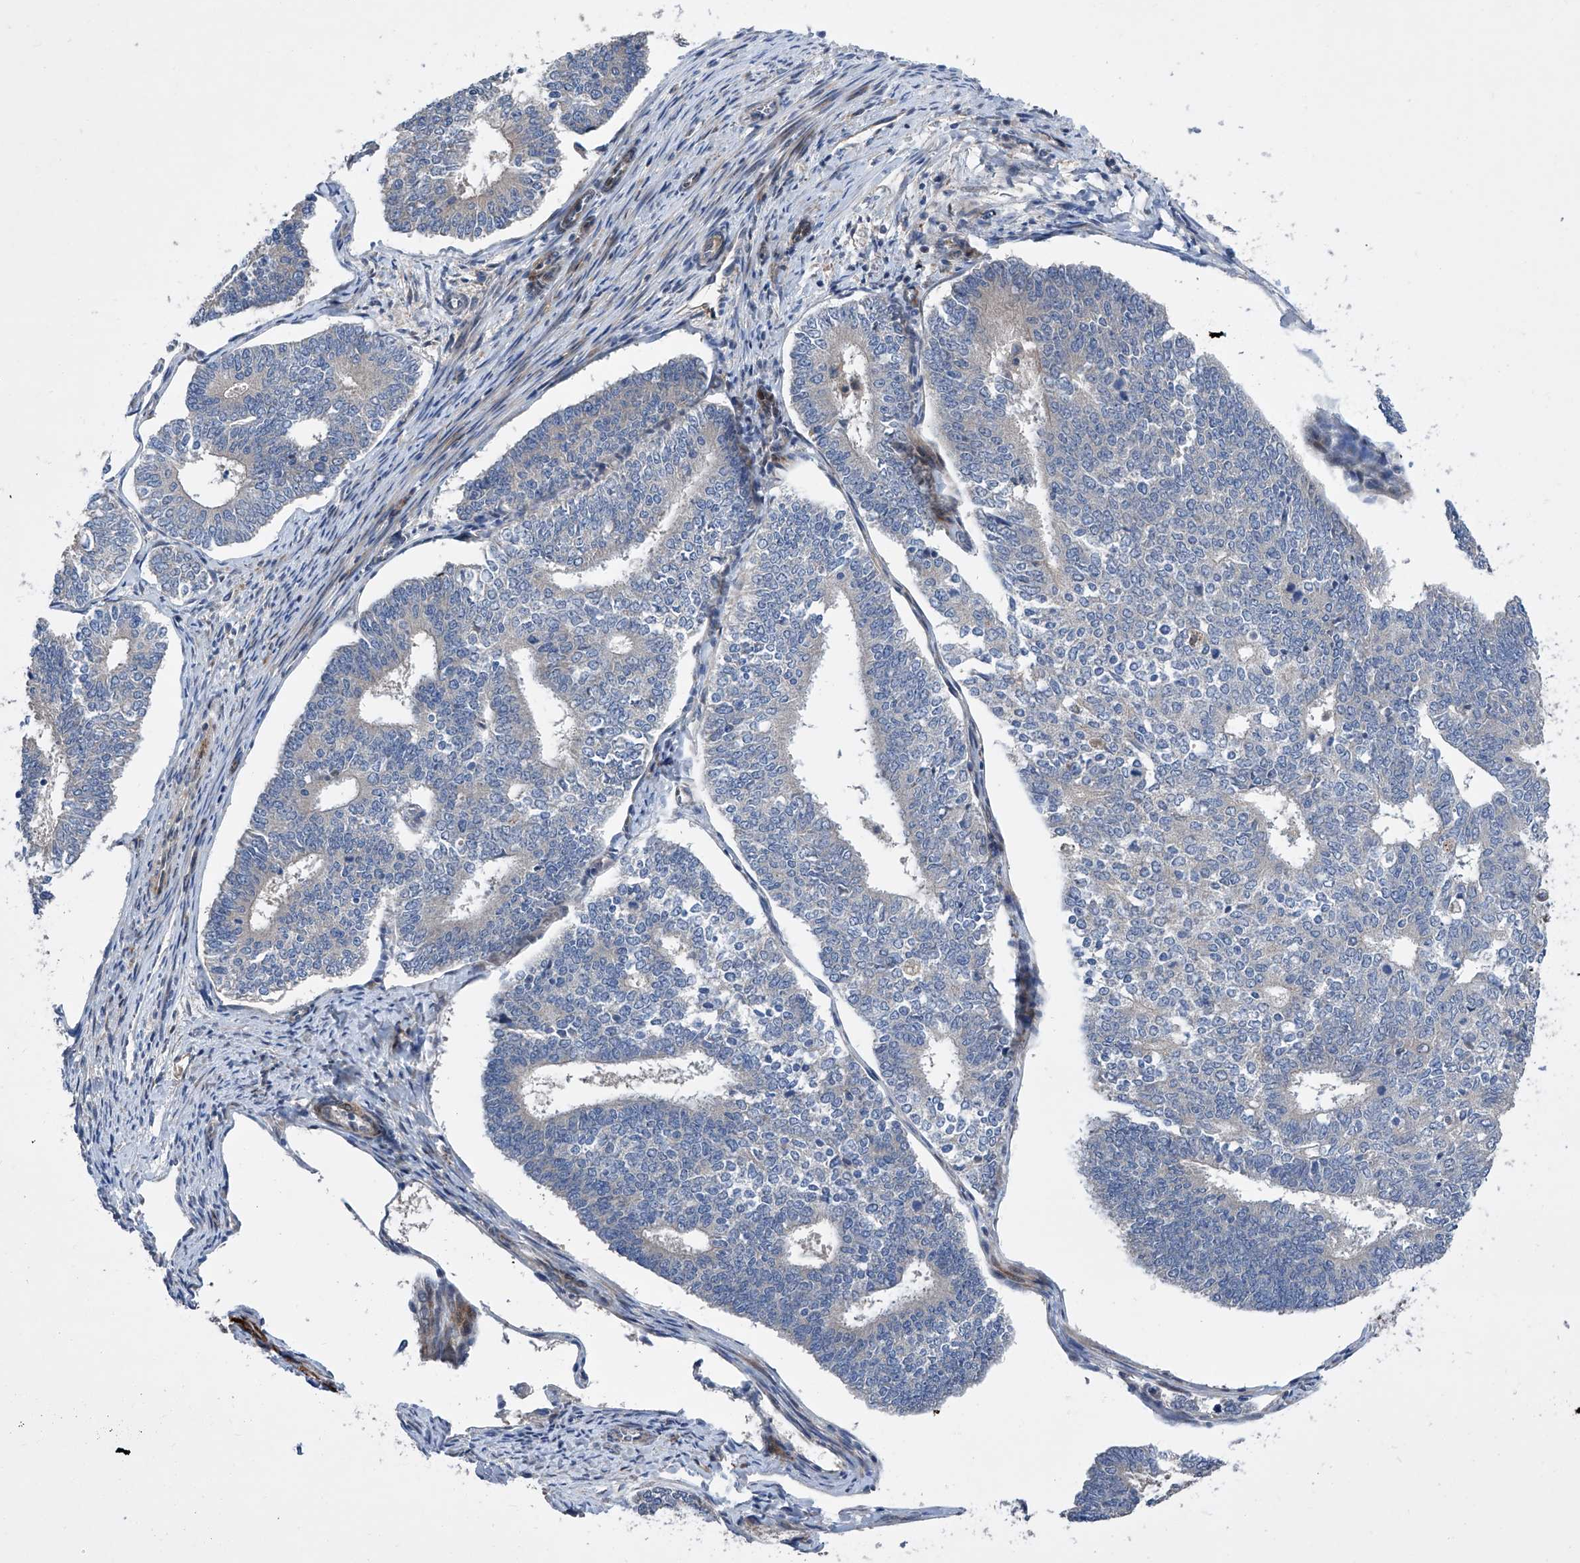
{"staining": {"intensity": "negative", "quantity": "none", "location": "none"}, "tissue": "endometrial cancer", "cell_type": "Tumor cells", "image_type": "cancer", "snomed": [{"axis": "morphology", "description": "Adenocarcinoma, NOS"}, {"axis": "topography", "description": "Endometrium"}], "caption": "This micrograph is of endometrial cancer (adenocarcinoma) stained with immunohistochemistry (IHC) to label a protein in brown with the nuclei are counter-stained blue. There is no positivity in tumor cells.", "gene": "USF3", "patient": {"sex": "female", "age": 70}}